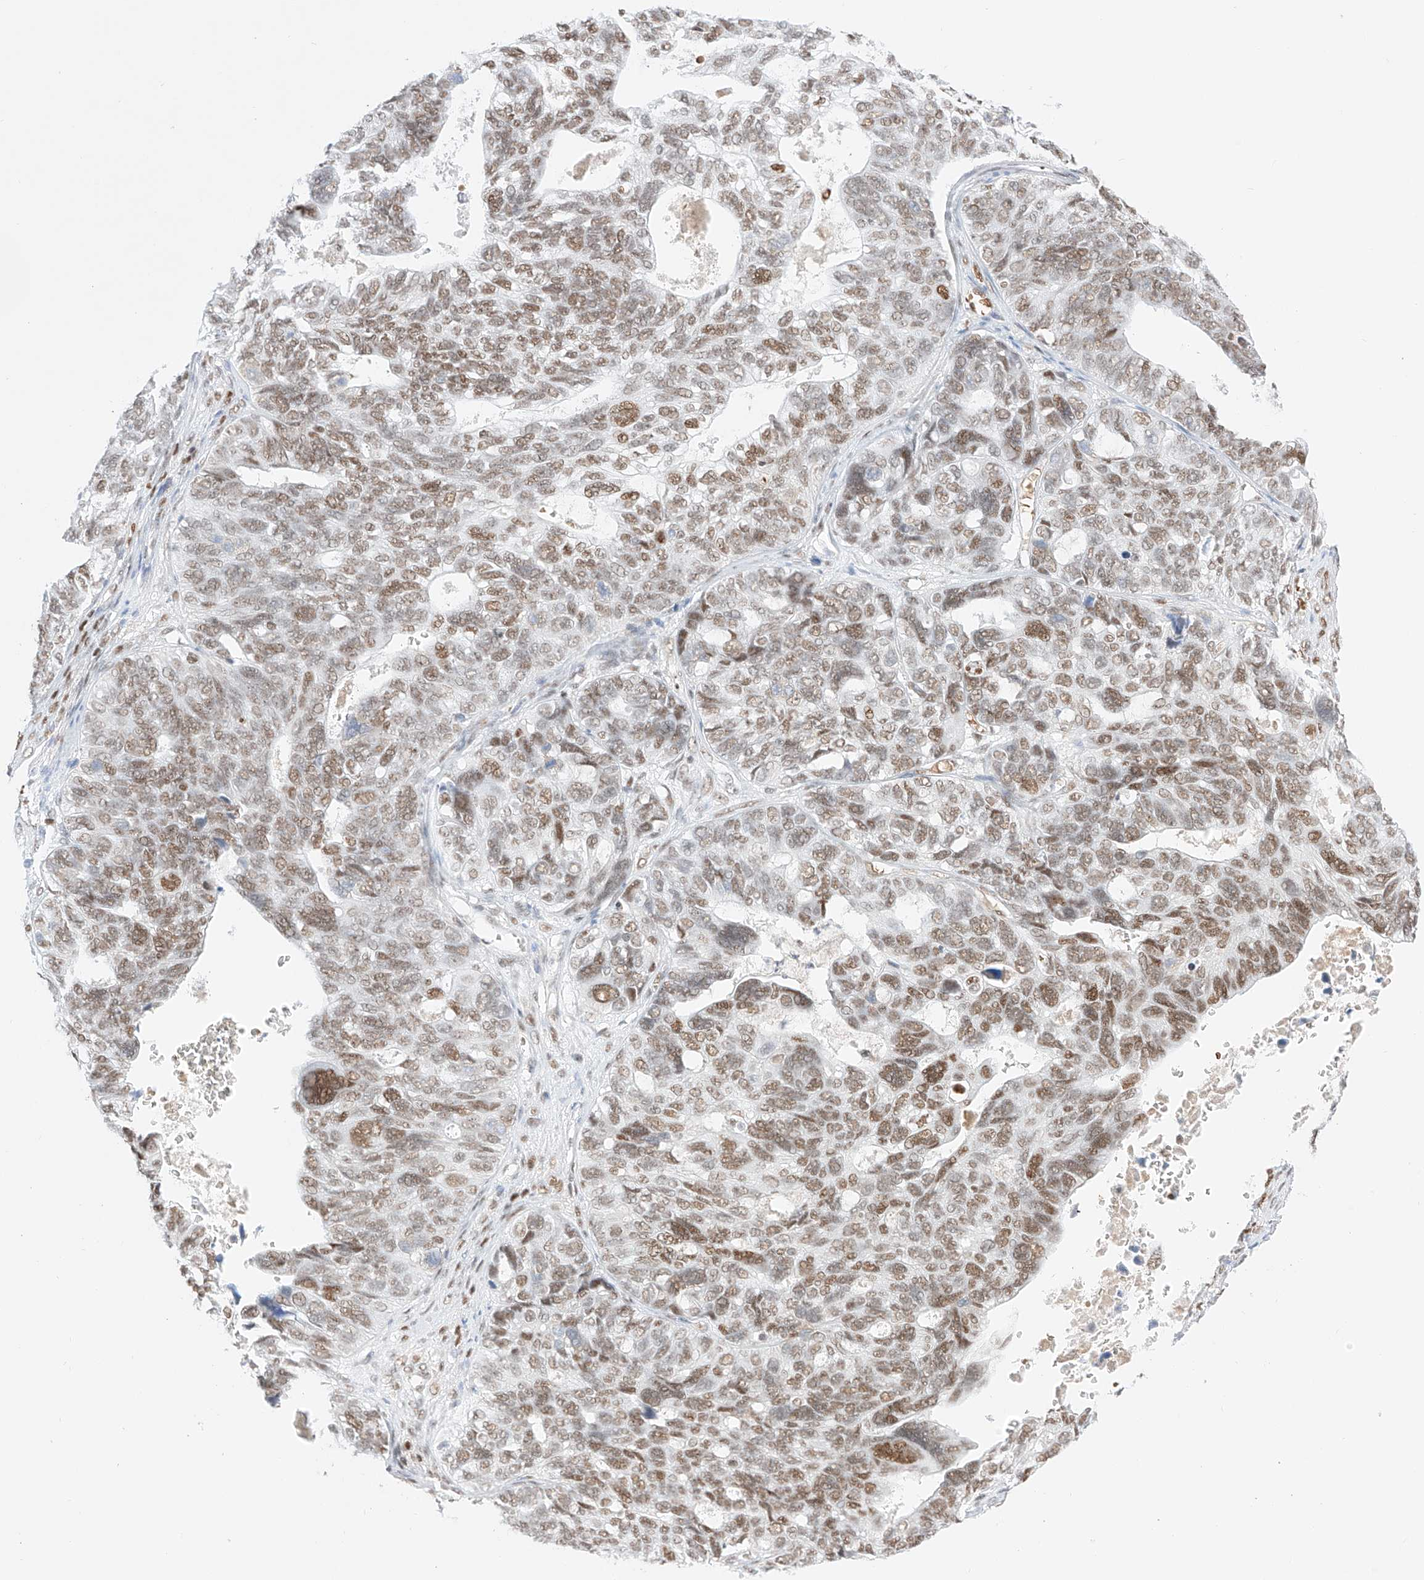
{"staining": {"intensity": "moderate", "quantity": "25%-75%", "location": "nuclear"}, "tissue": "ovarian cancer", "cell_type": "Tumor cells", "image_type": "cancer", "snomed": [{"axis": "morphology", "description": "Cystadenocarcinoma, serous, NOS"}, {"axis": "topography", "description": "Ovary"}], "caption": "Tumor cells reveal medium levels of moderate nuclear staining in about 25%-75% of cells in human ovarian cancer (serous cystadenocarcinoma). (brown staining indicates protein expression, while blue staining denotes nuclei).", "gene": "APIP", "patient": {"sex": "female", "age": 79}}